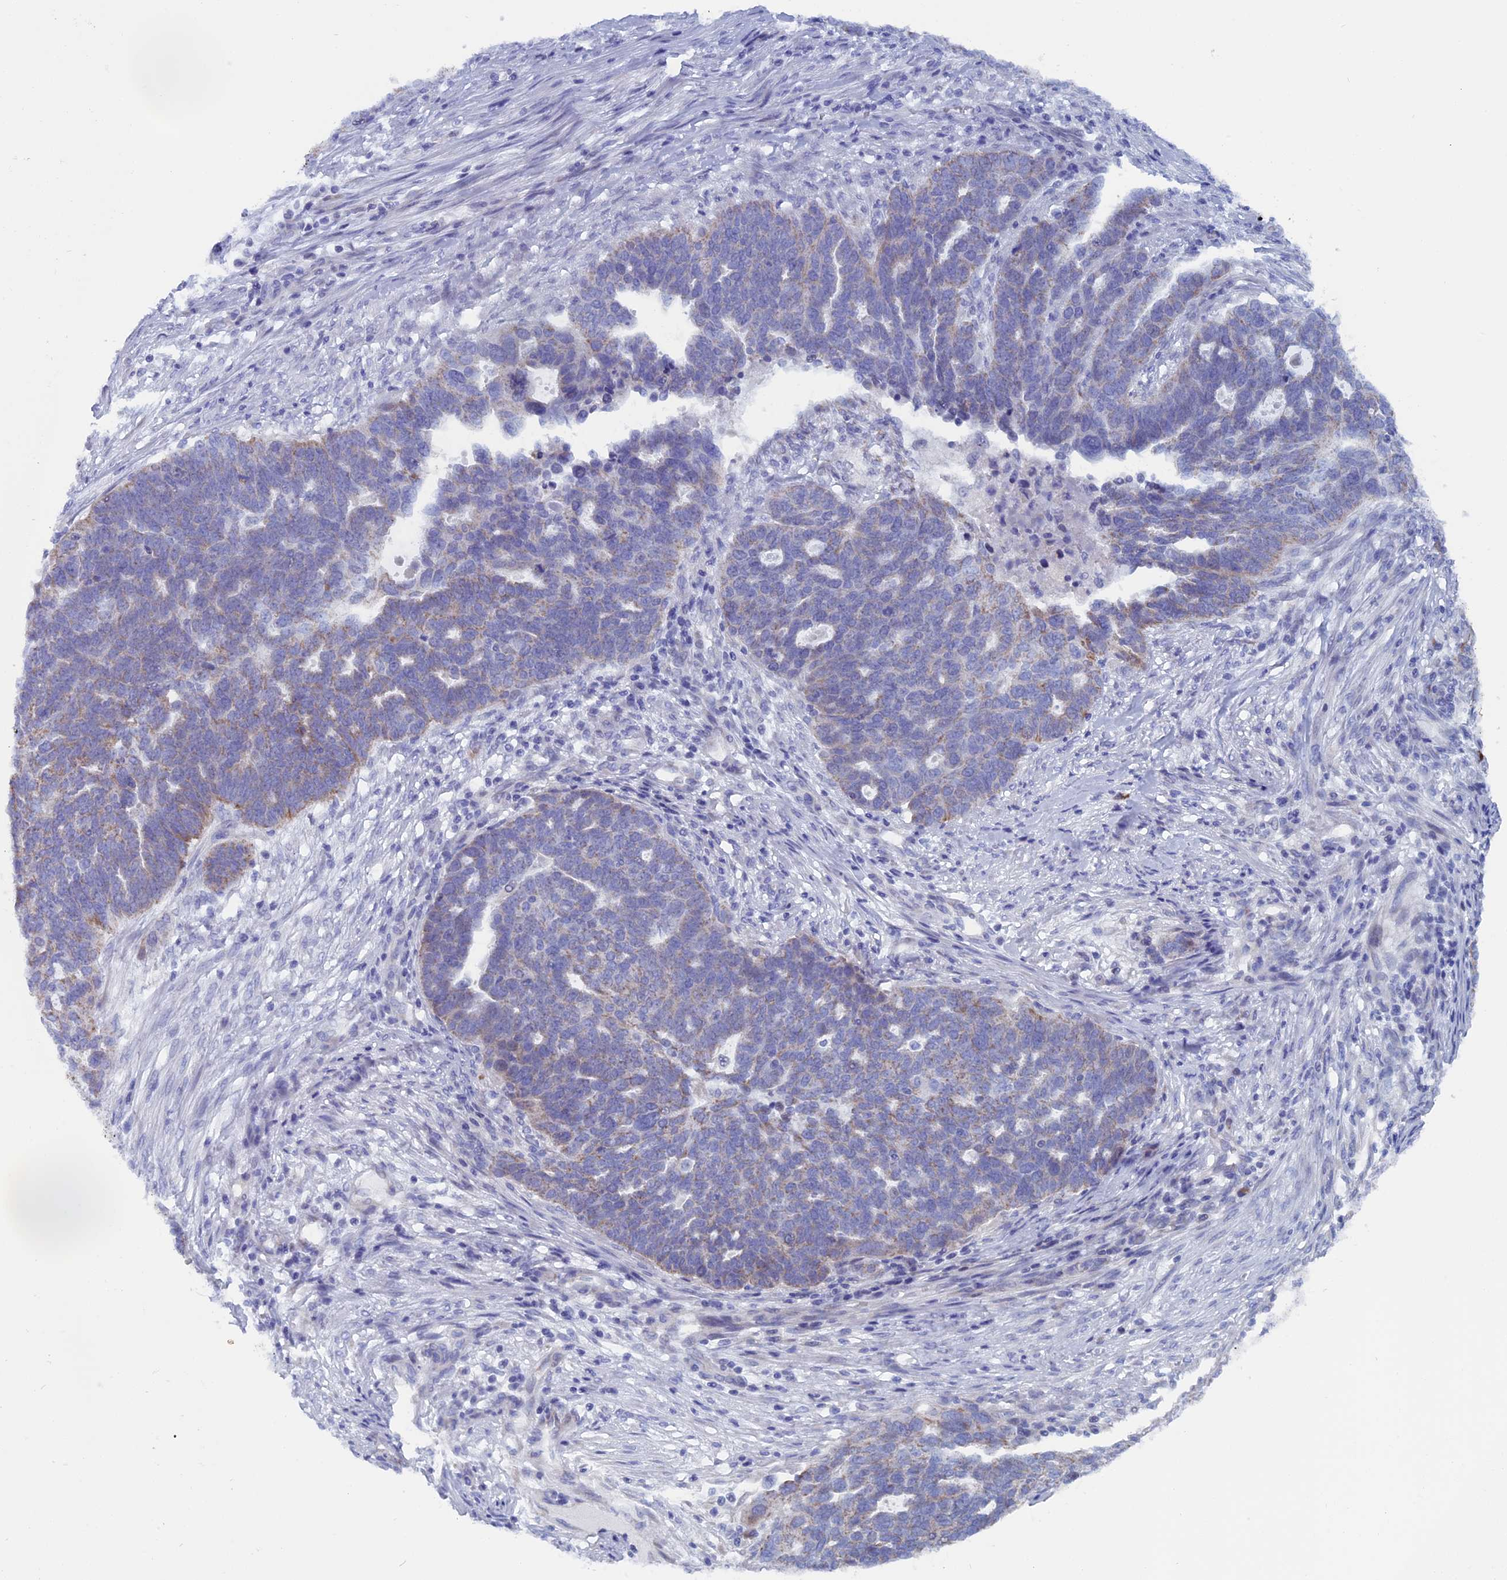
{"staining": {"intensity": "weak", "quantity": "<25%", "location": "cytoplasmic/membranous"}, "tissue": "ovarian cancer", "cell_type": "Tumor cells", "image_type": "cancer", "snomed": [{"axis": "morphology", "description": "Cystadenocarcinoma, serous, NOS"}, {"axis": "topography", "description": "Ovary"}], "caption": "Ovarian cancer stained for a protein using immunohistochemistry (IHC) displays no staining tumor cells.", "gene": "NIBAN3", "patient": {"sex": "female", "age": 59}}